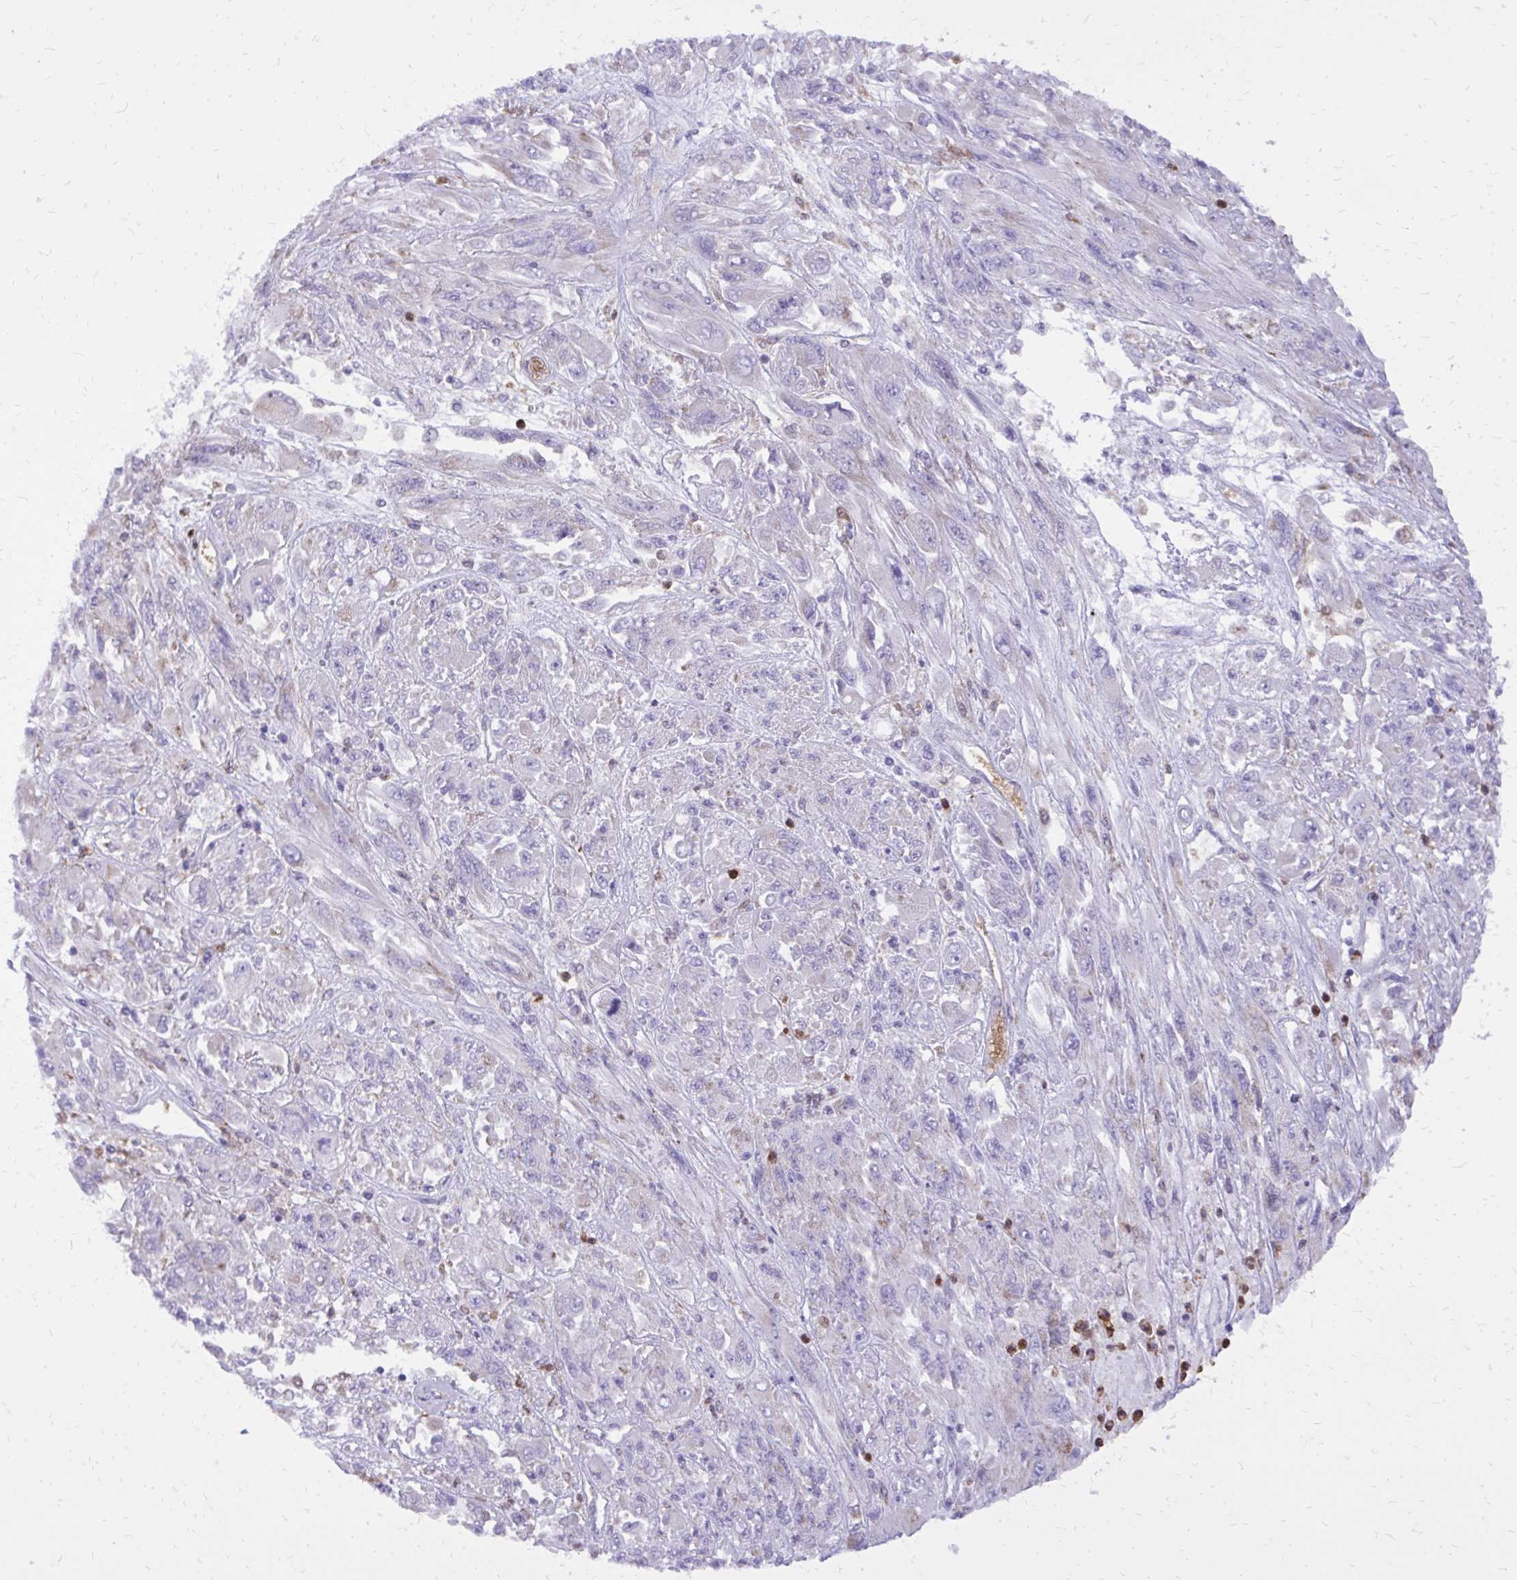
{"staining": {"intensity": "negative", "quantity": "none", "location": "none"}, "tissue": "melanoma", "cell_type": "Tumor cells", "image_type": "cancer", "snomed": [{"axis": "morphology", "description": "Malignant melanoma, NOS"}, {"axis": "topography", "description": "Skin"}], "caption": "IHC of malignant melanoma displays no positivity in tumor cells.", "gene": "CAT", "patient": {"sex": "female", "age": 91}}